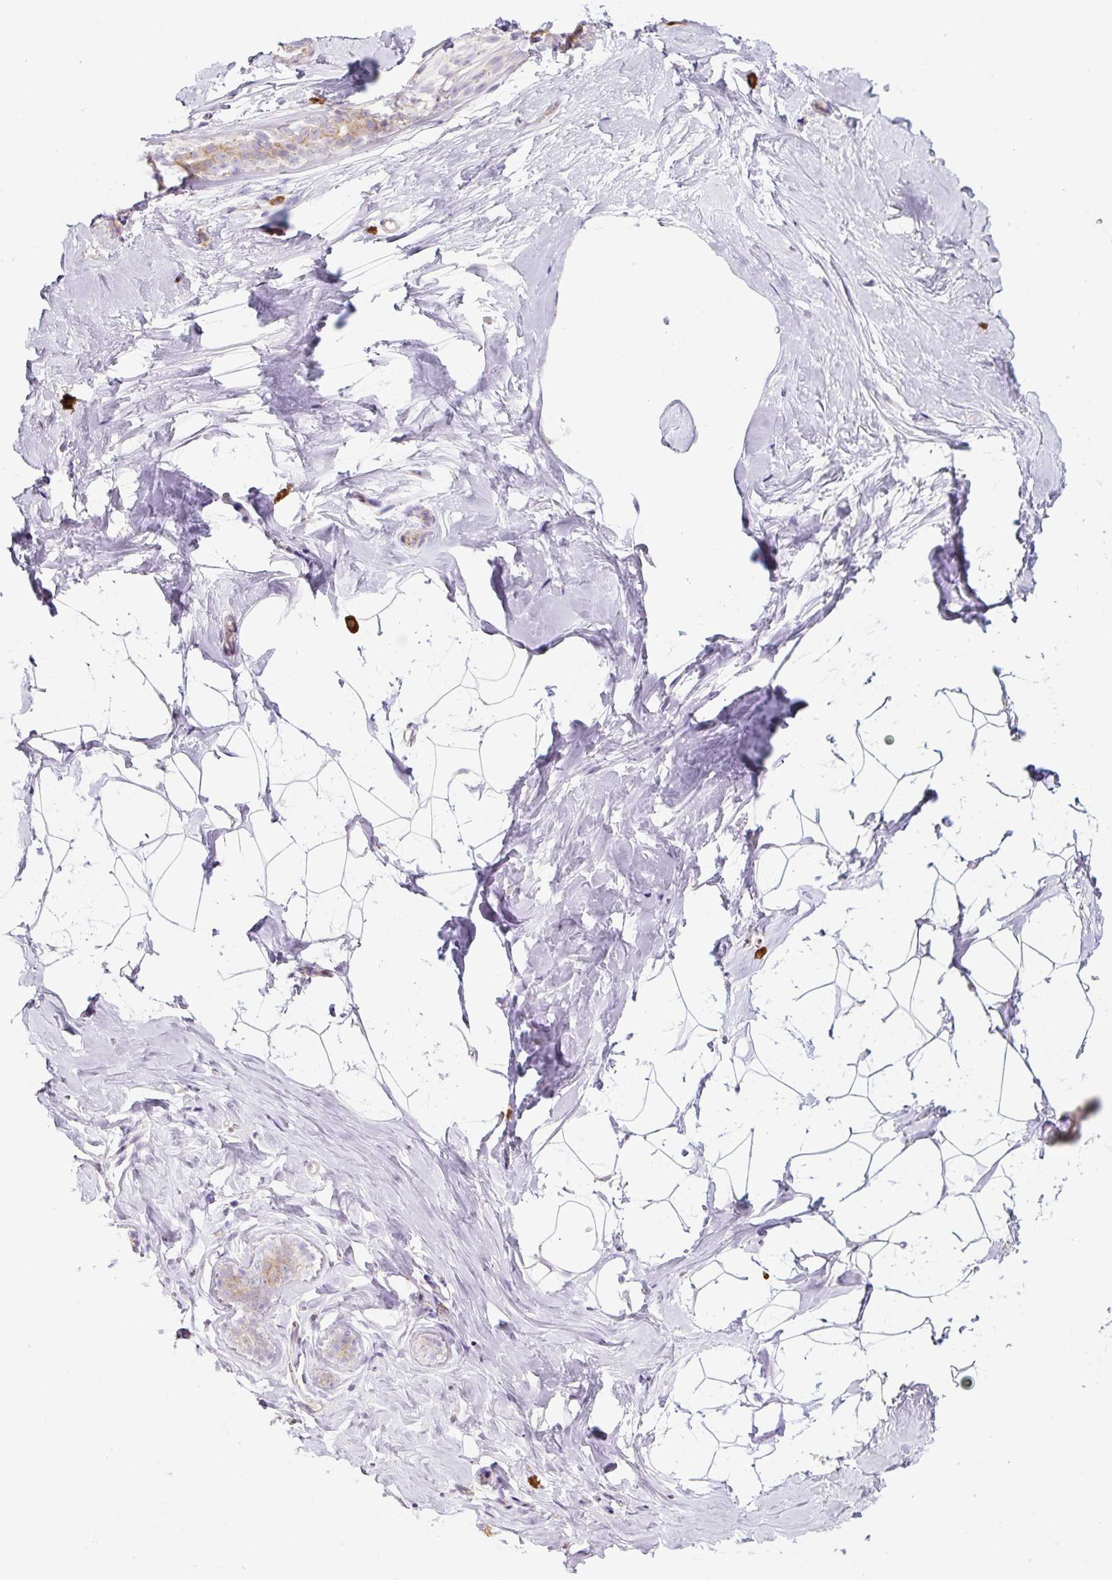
{"staining": {"intensity": "negative", "quantity": "none", "location": "none"}, "tissue": "breast", "cell_type": "Adipocytes", "image_type": "normal", "snomed": [{"axis": "morphology", "description": "Normal tissue, NOS"}, {"axis": "topography", "description": "Breast"}], "caption": "A photomicrograph of human breast is negative for staining in adipocytes.", "gene": "MLX", "patient": {"sex": "female", "age": 32}}